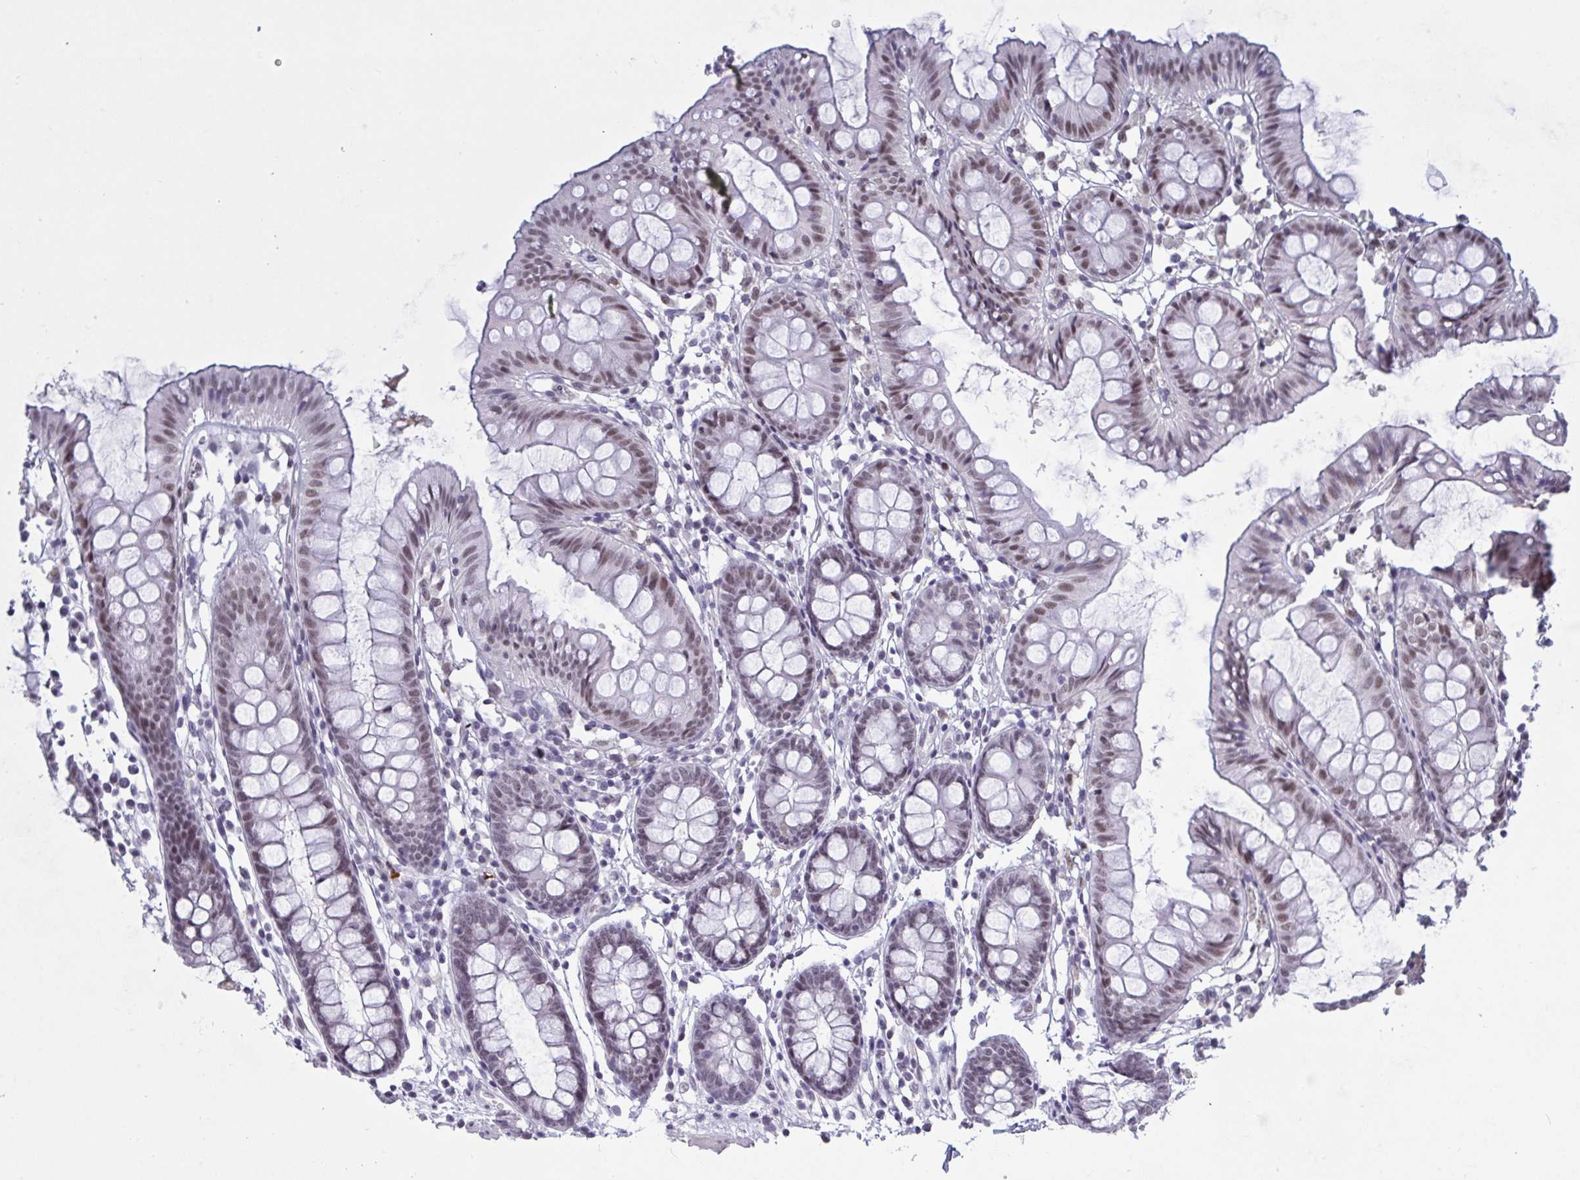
{"staining": {"intensity": "weak", "quantity": "25%-75%", "location": "nuclear"}, "tissue": "colon", "cell_type": "Endothelial cells", "image_type": "normal", "snomed": [{"axis": "morphology", "description": "Normal tissue, NOS"}, {"axis": "topography", "description": "Colon"}], "caption": "Weak nuclear positivity for a protein is present in approximately 25%-75% of endothelial cells of benign colon using immunohistochemistry.", "gene": "BCL7B", "patient": {"sex": "female", "age": 84}}